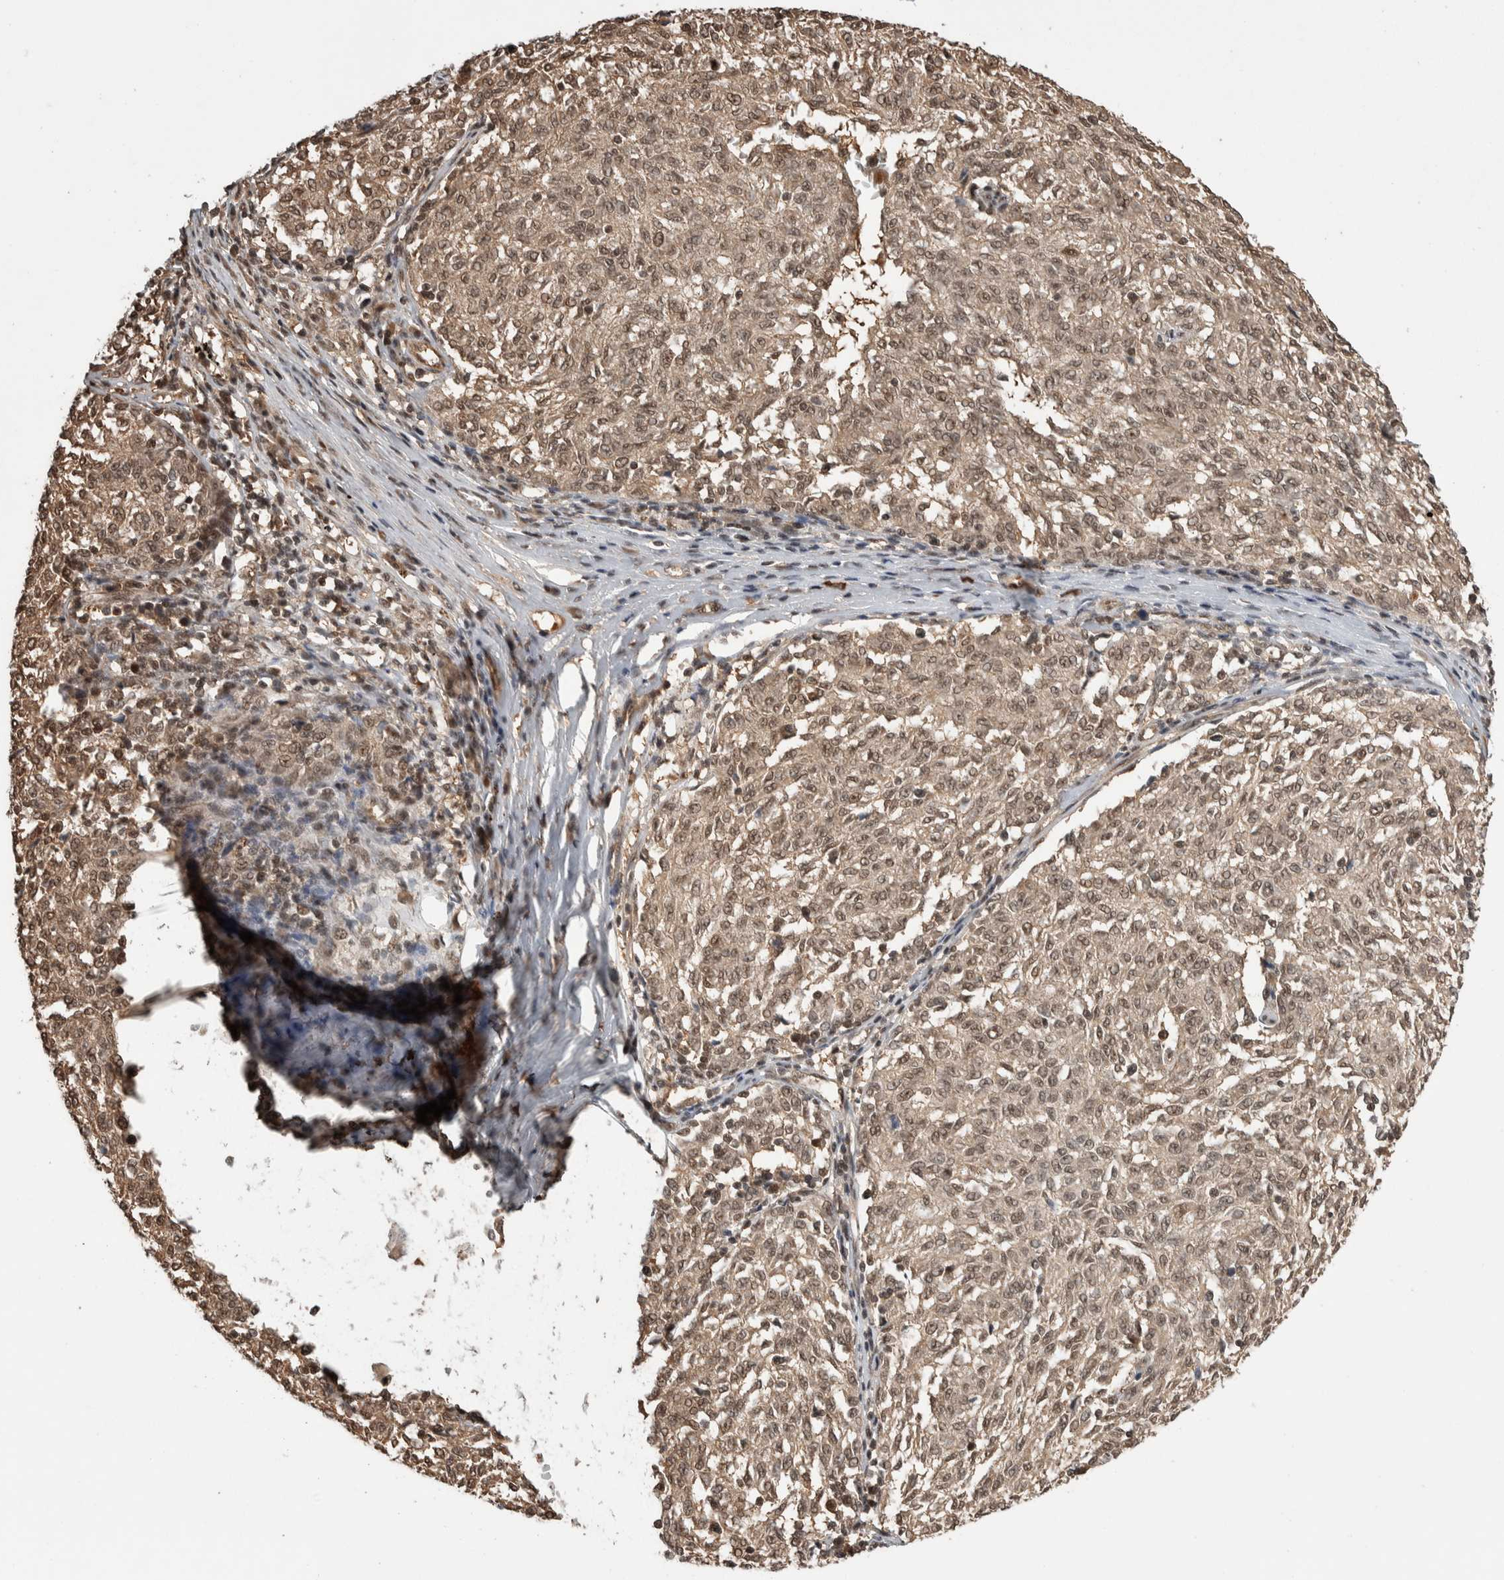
{"staining": {"intensity": "weak", "quantity": ">75%", "location": "cytoplasmic/membranous,nuclear"}, "tissue": "melanoma", "cell_type": "Tumor cells", "image_type": "cancer", "snomed": [{"axis": "morphology", "description": "Malignant melanoma, NOS"}, {"axis": "topography", "description": "Skin"}], "caption": "Malignant melanoma tissue shows weak cytoplasmic/membranous and nuclear expression in about >75% of tumor cells Ihc stains the protein of interest in brown and the nuclei are stained blue.", "gene": "ZNF592", "patient": {"sex": "female", "age": 72}}